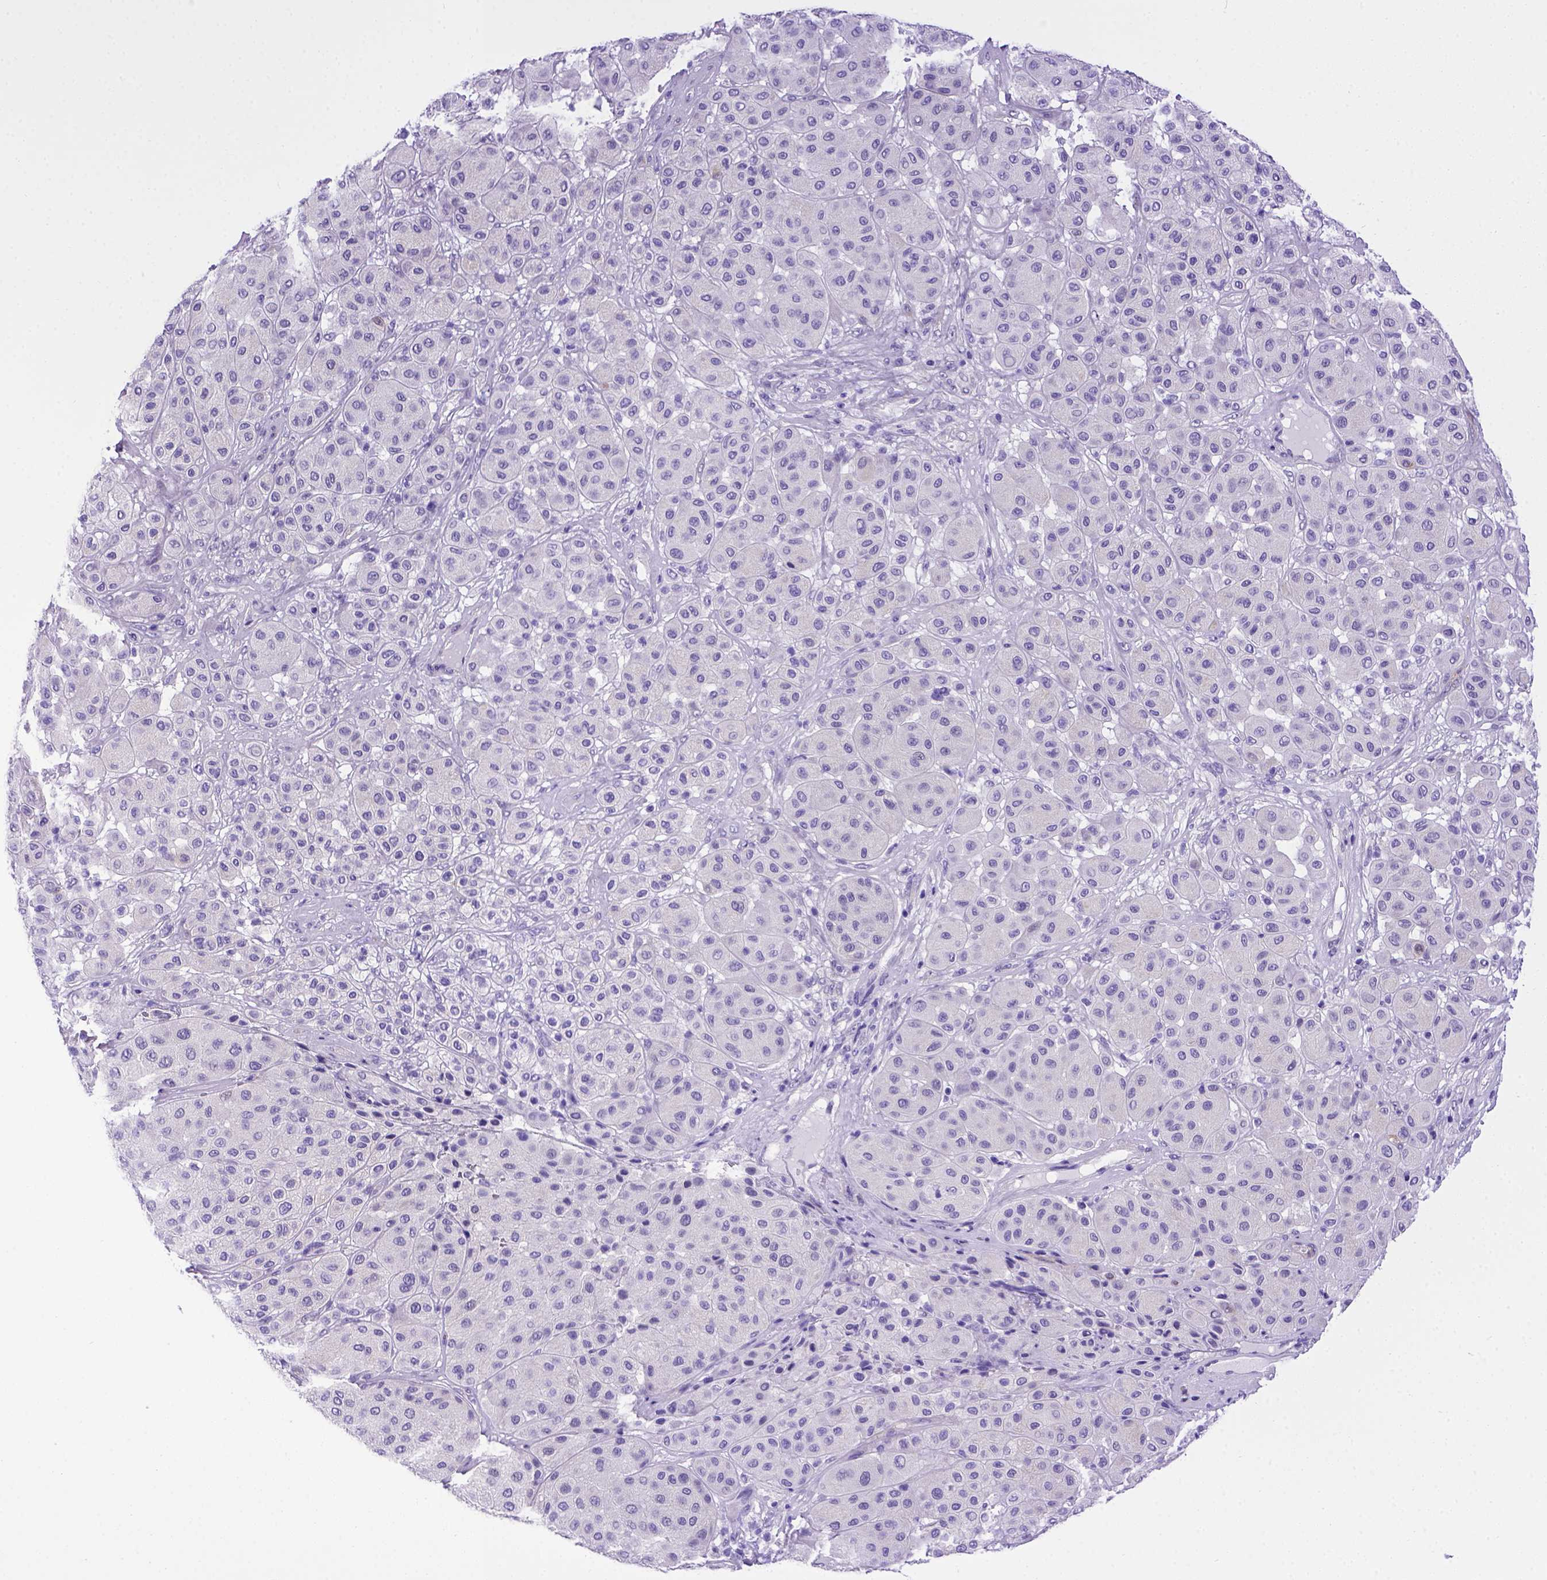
{"staining": {"intensity": "negative", "quantity": "none", "location": "none"}, "tissue": "melanoma", "cell_type": "Tumor cells", "image_type": "cancer", "snomed": [{"axis": "morphology", "description": "Malignant melanoma, Metastatic site"}, {"axis": "topography", "description": "Smooth muscle"}], "caption": "Protein analysis of melanoma exhibits no significant positivity in tumor cells. (DAB (3,3'-diaminobenzidine) IHC visualized using brightfield microscopy, high magnification).", "gene": "ADAM12", "patient": {"sex": "male", "age": 41}}